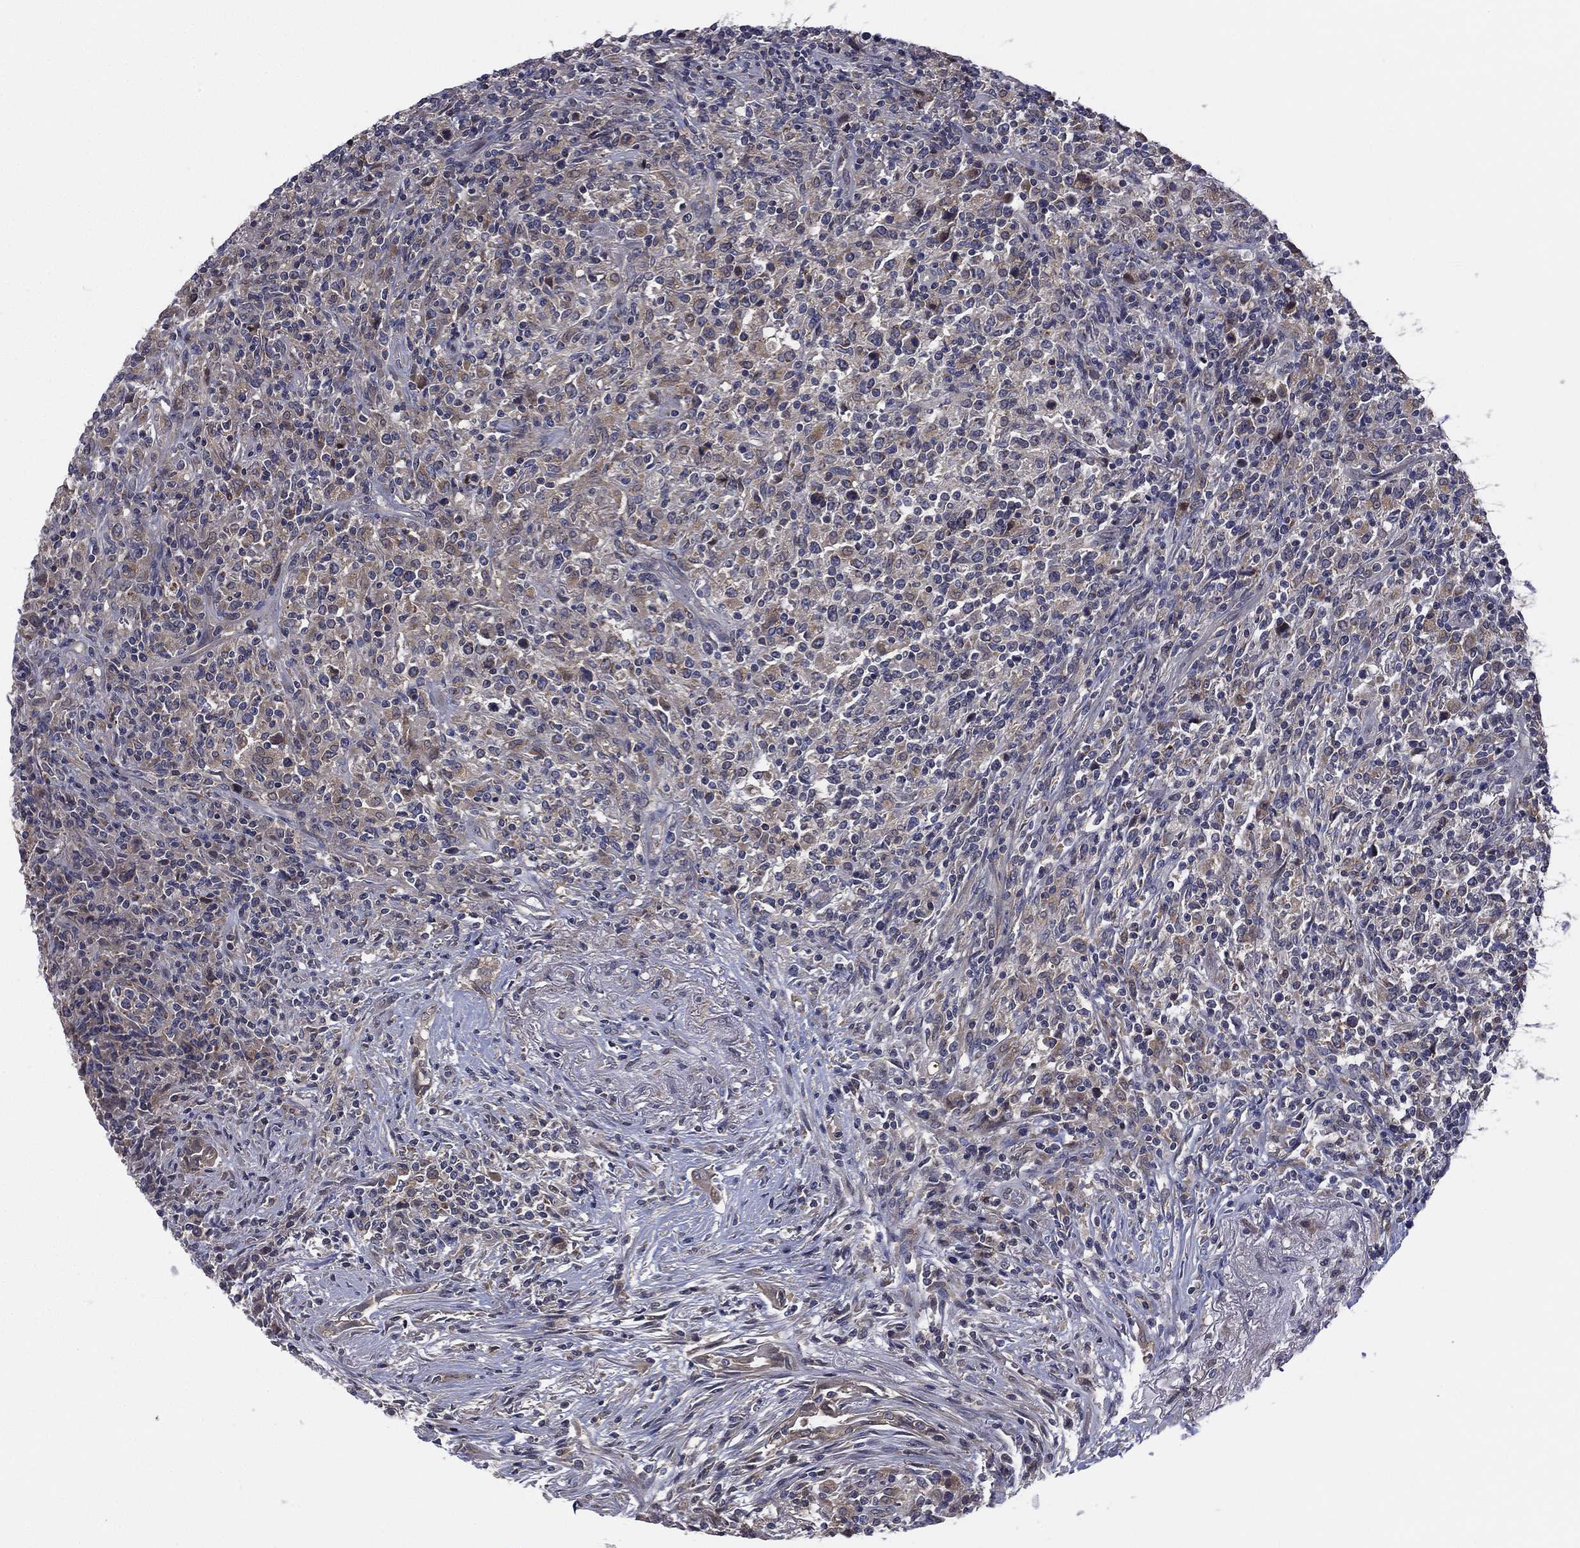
{"staining": {"intensity": "negative", "quantity": "none", "location": "none"}, "tissue": "lymphoma", "cell_type": "Tumor cells", "image_type": "cancer", "snomed": [{"axis": "morphology", "description": "Malignant lymphoma, non-Hodgkin's type, High grade"}, {"axis": "topography", "description": "Lung"}], "caption": "A high-resolution histopathology image shows immunohistochemistry staining of lymphoma, which shows no significant positivity in tumor cells.", "gene": "MPP7", "patient": {"sex": "male", "age": 79}}